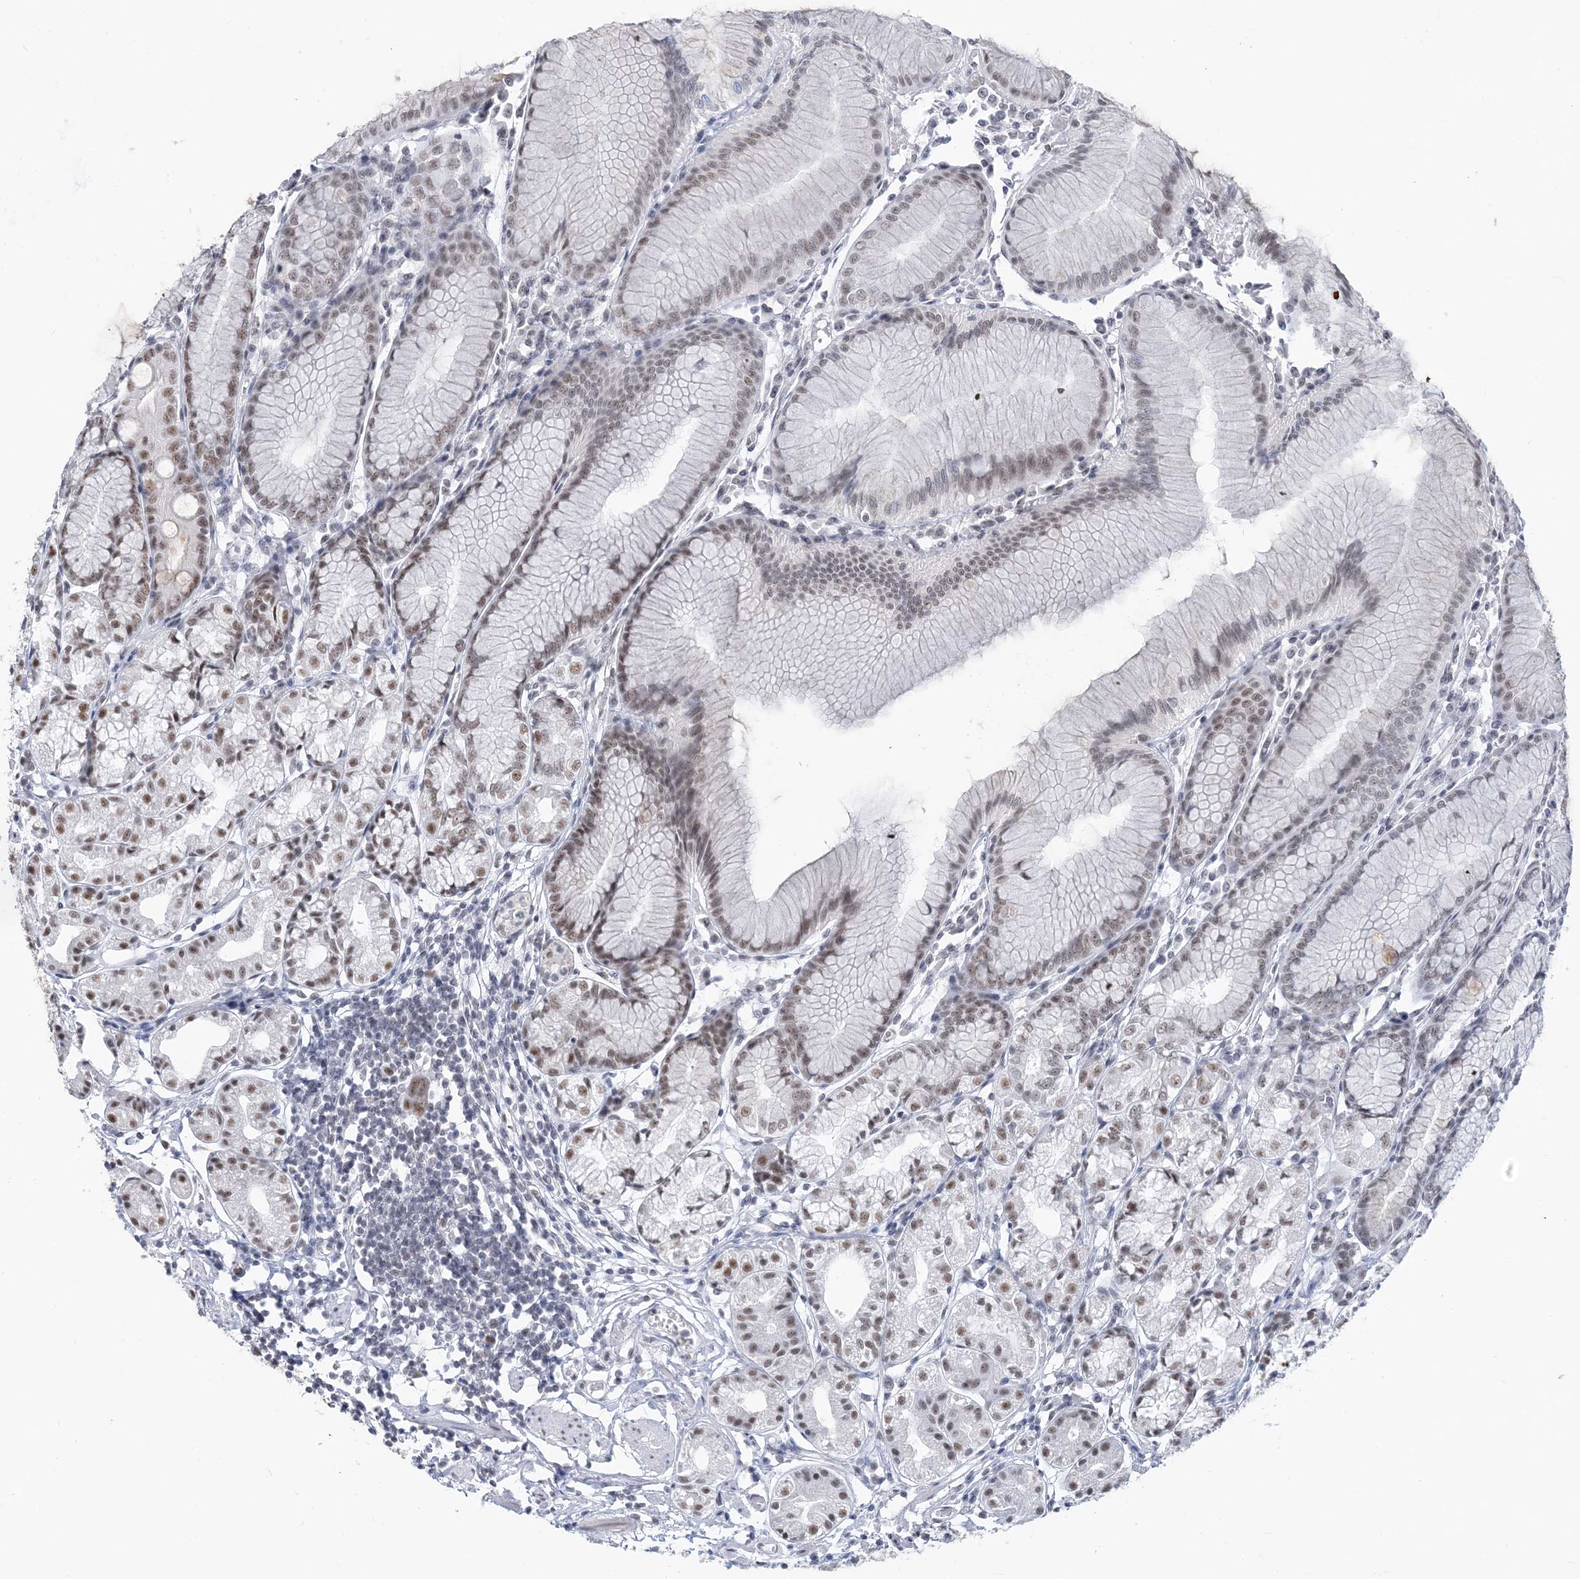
{"staining": {"intensity": "moderate", "quantity": "<25%", "location": "nuclear"}, "tissue": "stomach", "cell_type": "Glandular cells", "image_type": "normal", "snomed": [{"axis": "morphology", "description": "Normal tissue, NOS"}, {"axis": "topography", "description": "Stomach"}], "caption": "An image showing moderate nuclear expression in about <25% of glandular cells in normal stomach, as visualized by brown immunohistochemical staining.", "gene": "PLRG1", "patient": {"sex": "female", "age": 57}}